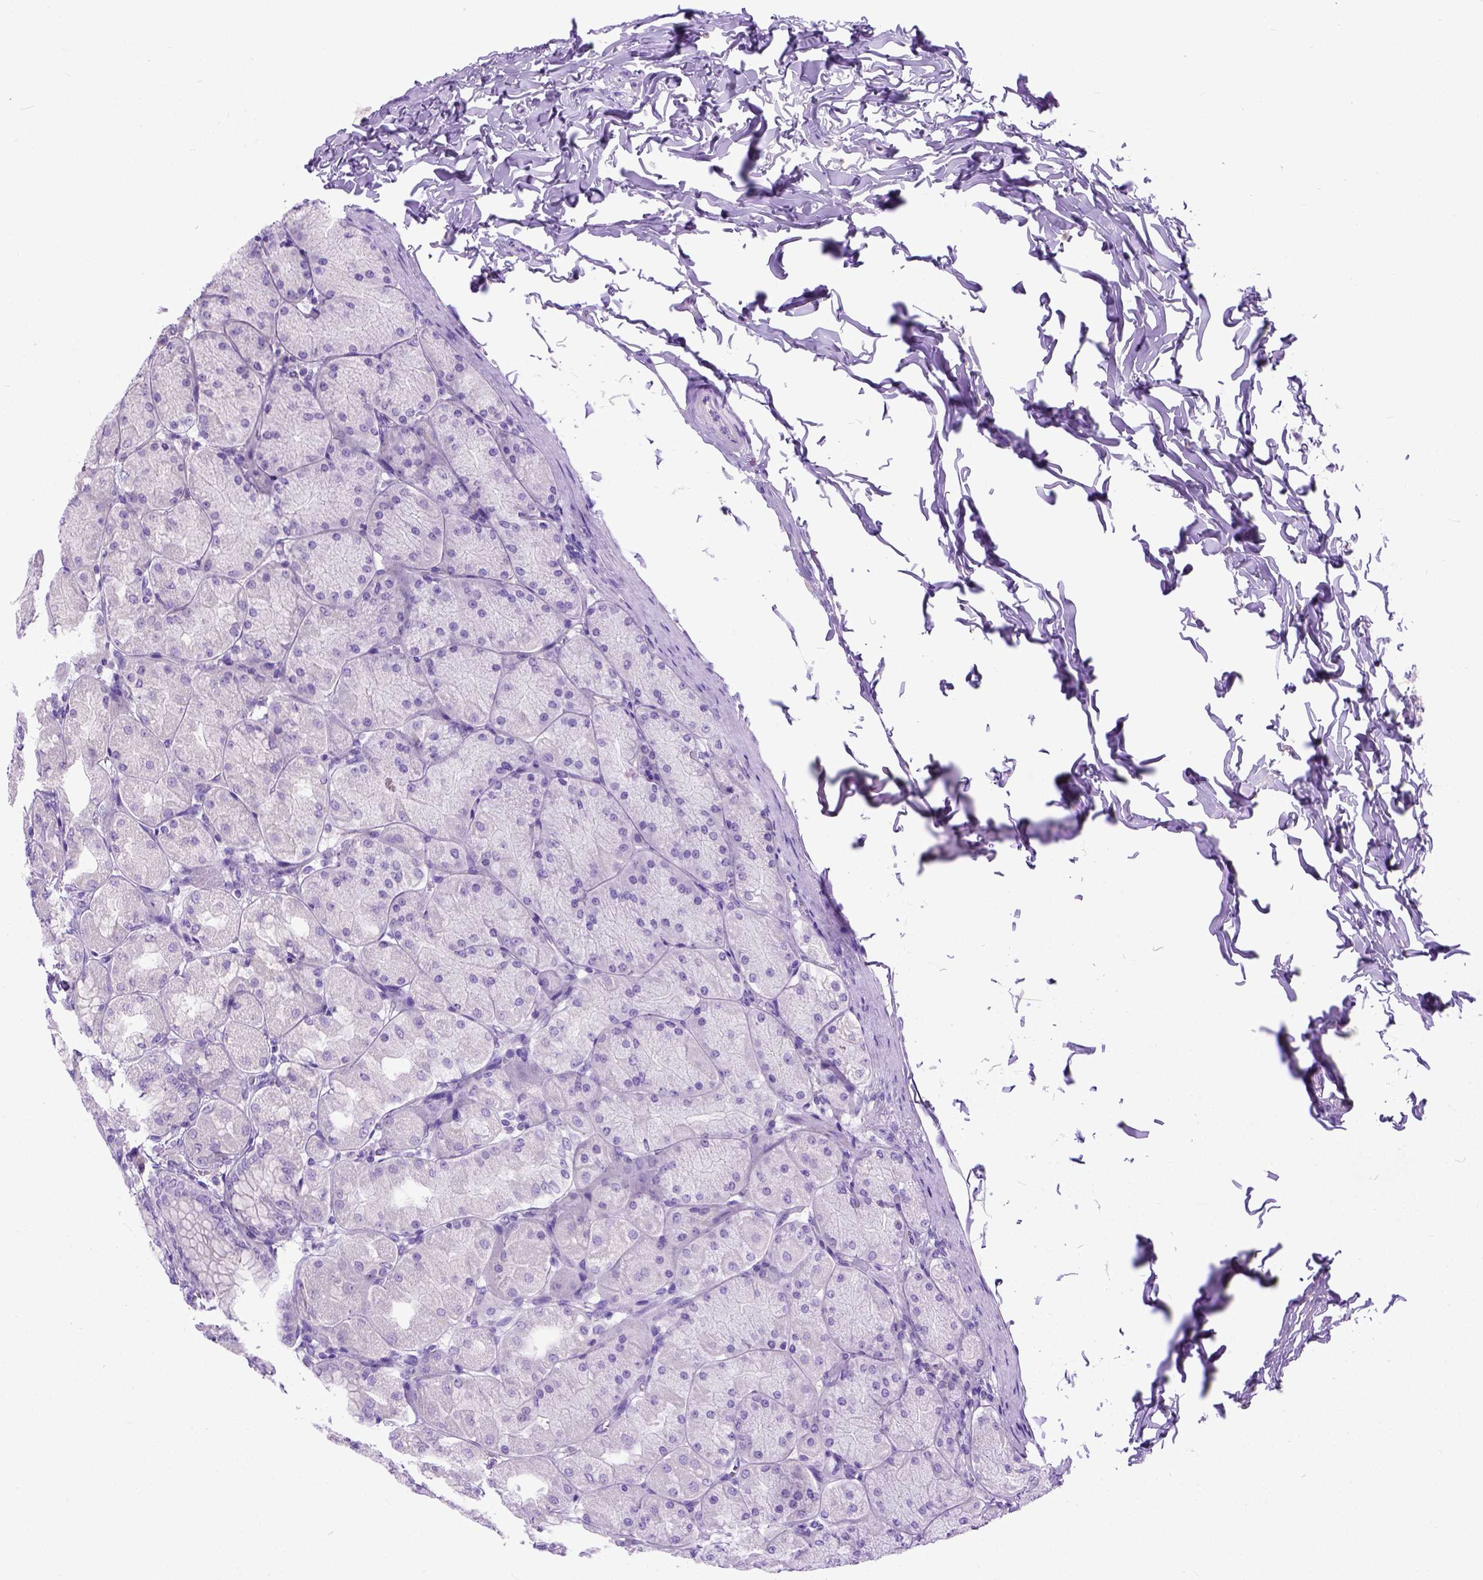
{"staining": {"intensity": "weak", "quantity": "<25%", "location": "cytoplasmic/membranous"}, "tissue": "stomach", "cell_type": "Glandular cells", "image_type": "normal", "snomed": [{"axis": "morphology", "description": "Normal tissue, NOS"}, {"axis": "topography", "description": "Stomach, upper"}], "caption": "Immunohistochemical staining of unremarkable stomach reveals no significant positivity in glandular cells.", "gene": "ODAD3", "patient": {"sex": "female", "age": 56}}